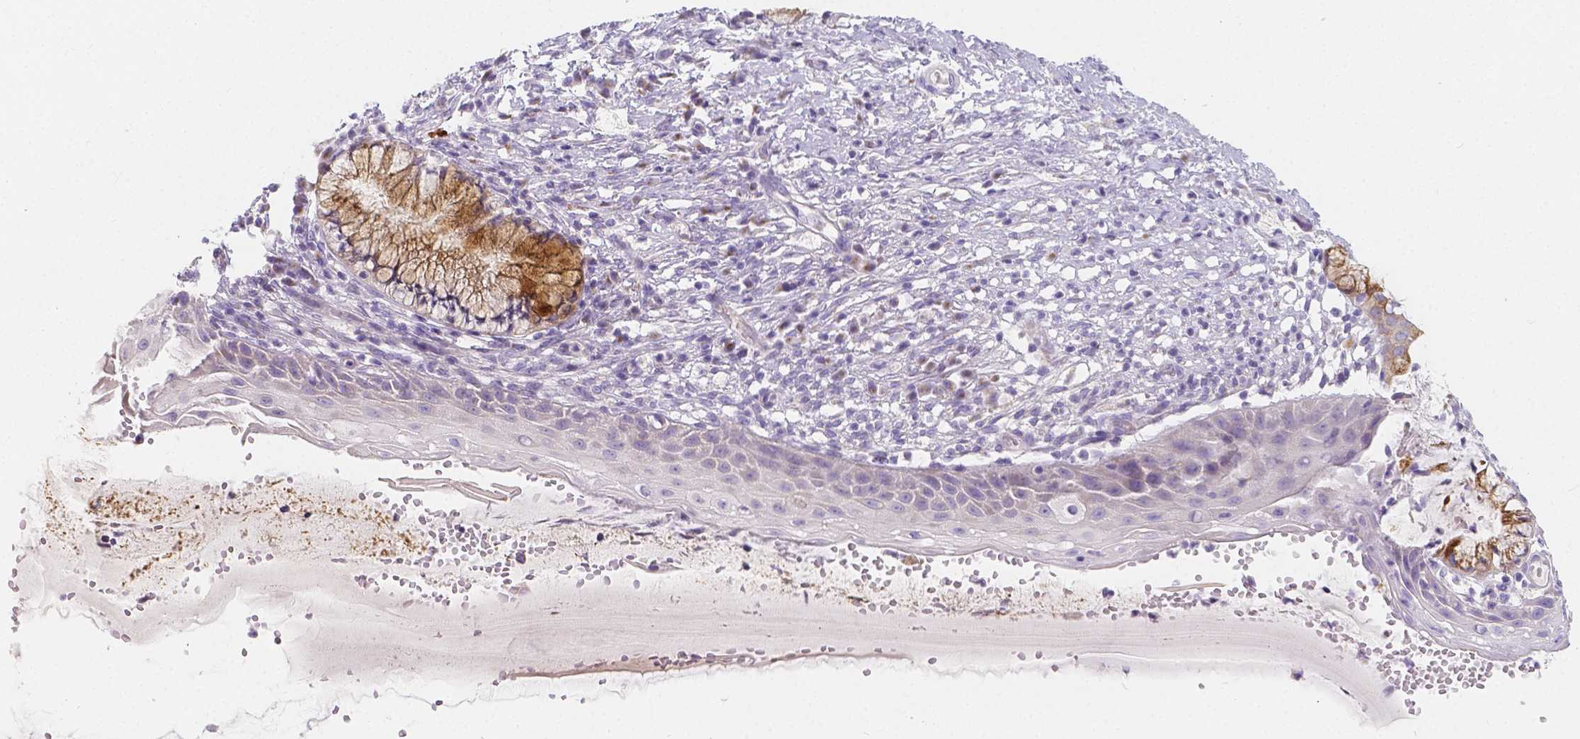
{"staining": {"intensity": "moderate", "quantity": "<25%", "location": "cytoplasmic/membranous"}, "tissue": "cervix", "cell_type": "Glandular cells", "image_type": "normal", "snomed": [{"axis": "morphology", "description": "Normal tissue, NOS"}, {"axis": "topography", "description": "Cervix"}], "caption": "This histopathology image demonstrates unremarkable cervix stained with immunohistochemistry (IHC) to label a protein in brown. The cytoplasmic/membranous of glandular cells show moderate positivity for the protein. Nuclei are counter-stained blue.", "gene": "RNF186", "patient": {"sex": "female", "age": 37}}